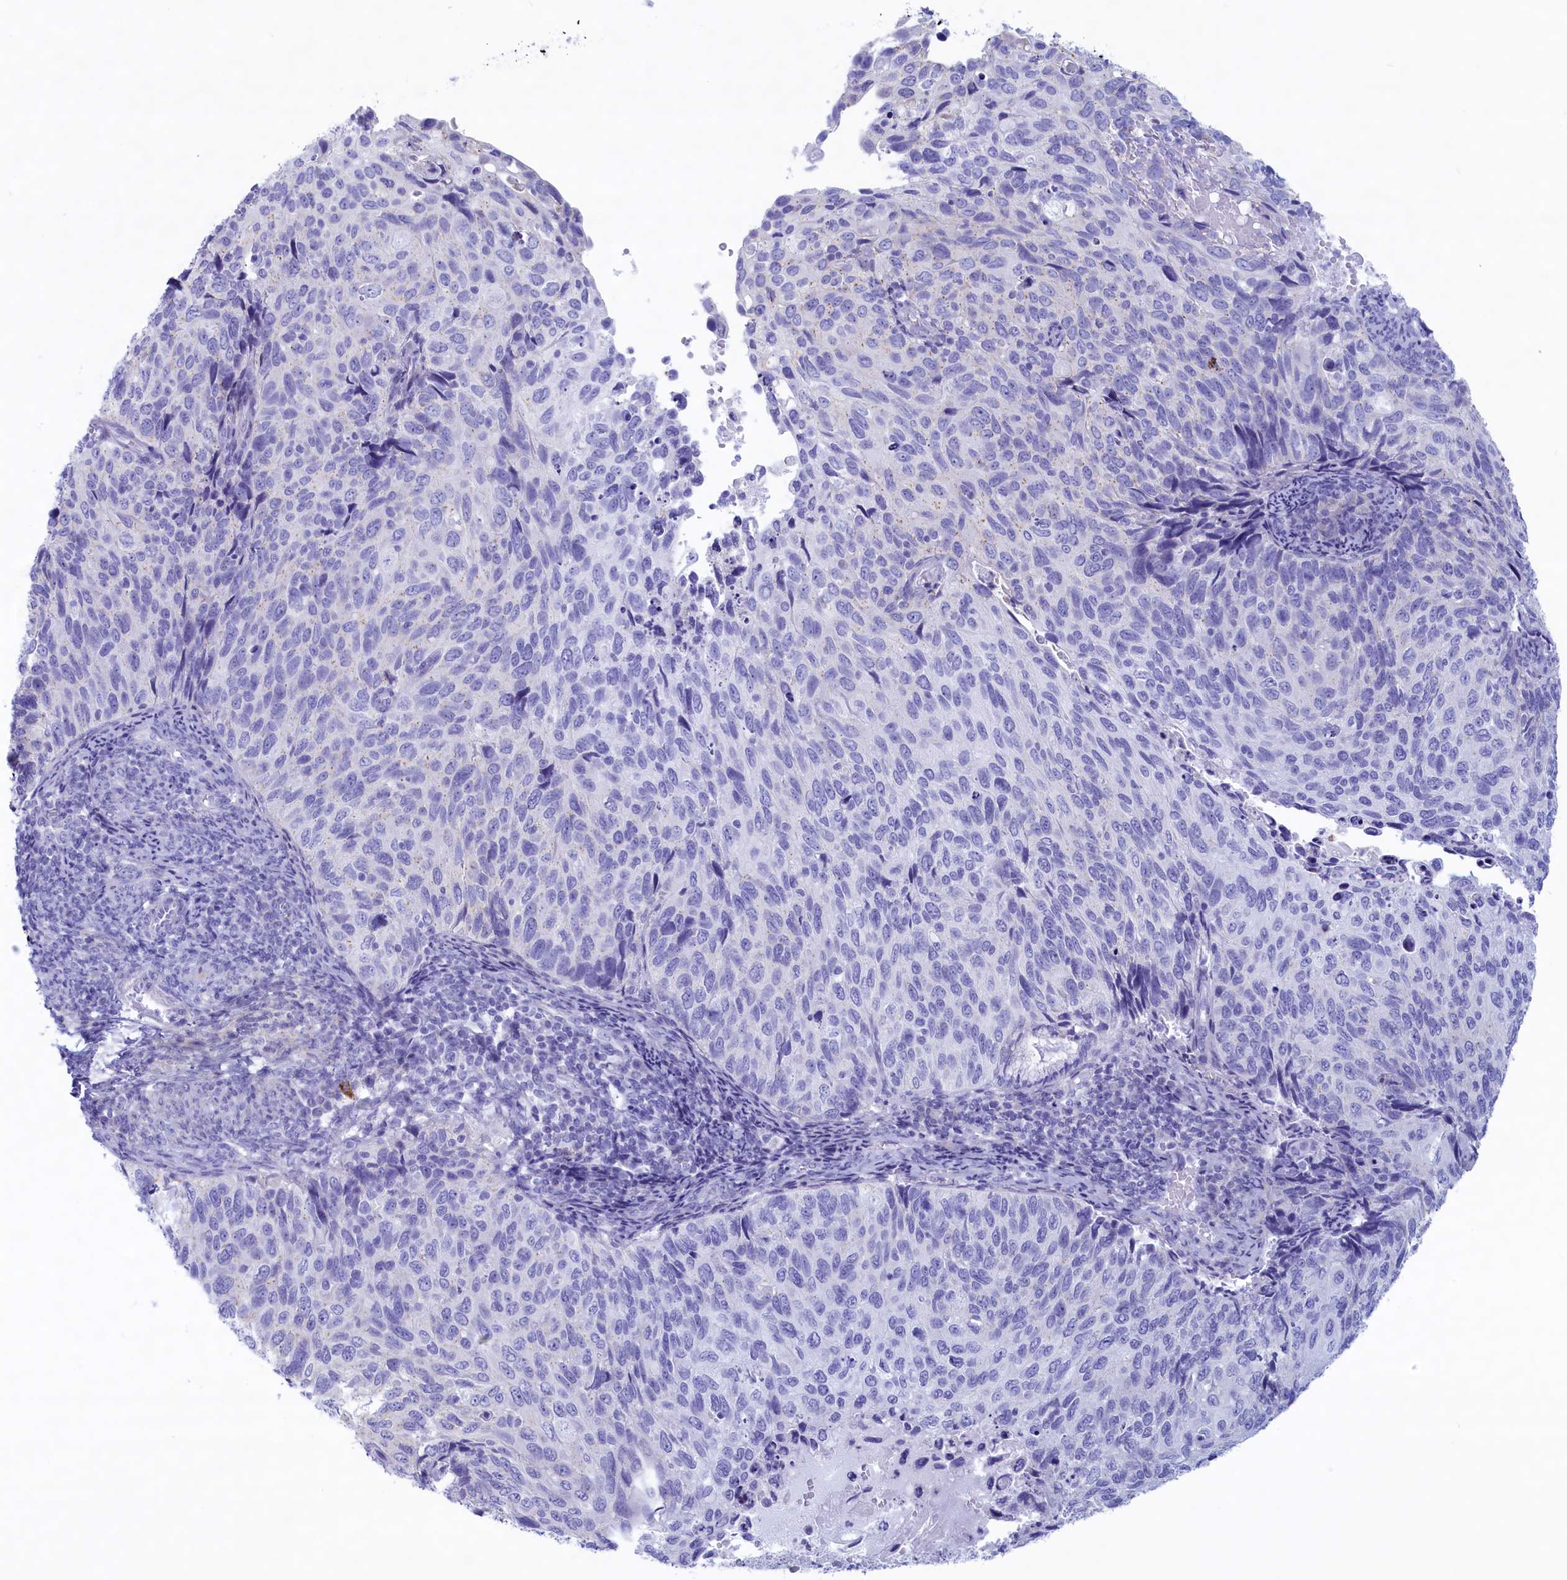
{"staining": {"intensity": "negative", "quantity": "none", "location": "none"}, "tissue": "cervical cancer", "cell_type": "Tumor cells", "image_type": "cancer", "snomed": [{"axis": "morphology", "description": "Squamous cell carcinoma, NOS"}, {"axis": "topography", "description": "Cervix"}], "caption": "A high-resolution image shows immunohistochemistry (IHC) staining of cervical cancer, which demonstrates no significant expression in tumor cells. Brightfield microscopy of IHC stained with DAB (3,3'-diaminobenzidine) (brown) and hematoxylin (blue), captured at high magnification.", "gene": "MPV17L2", "patient": {"sex": "female", "age": 70}}